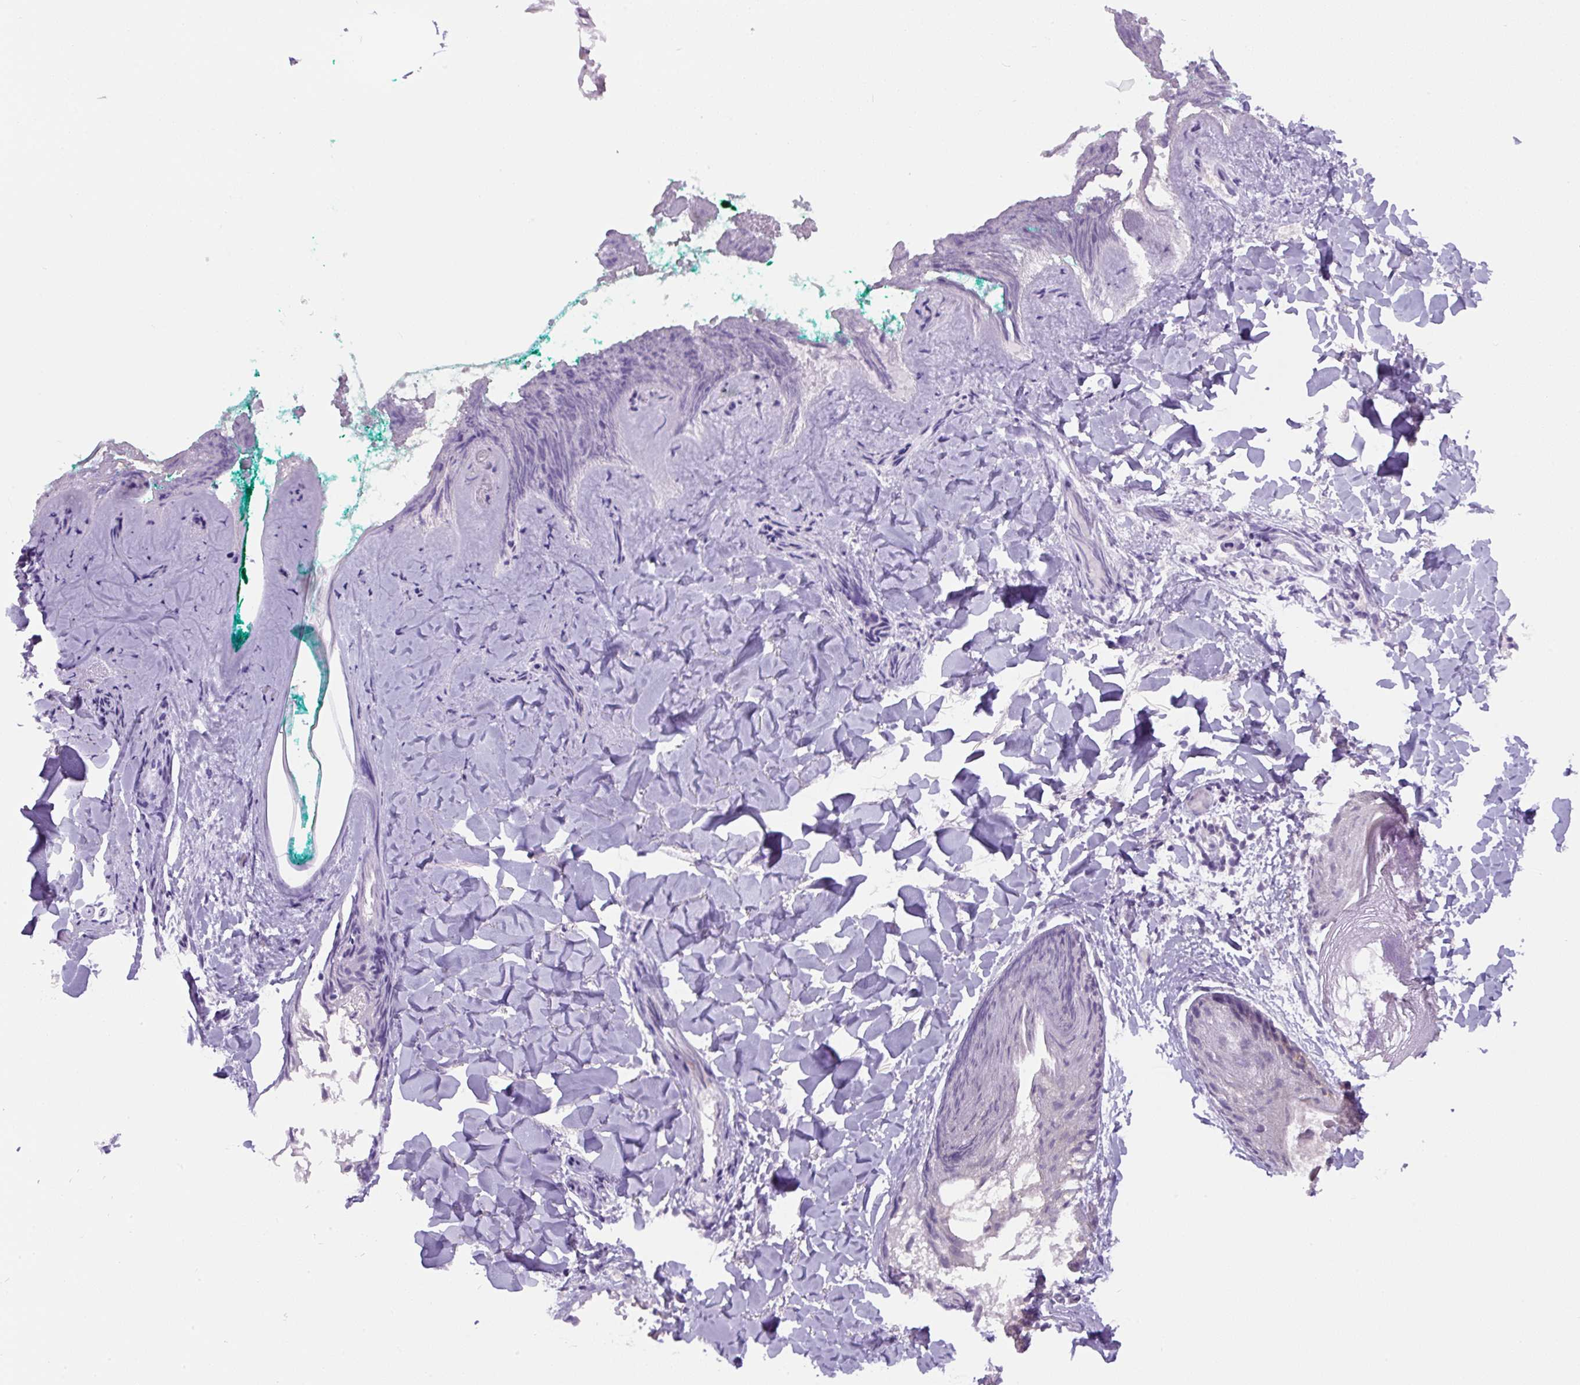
{"staining": {"intensity": "negative", "quantity": "none", "location": "none"}, "tissue": "skin", "cell_type": "Fibroblasts", "image_type": "normal", "snomed": [{"axis": "morphology", "description": "Normal tissue, NOS"}, {"axis": "topography", "description": "Skin"}], "caption": "Immunohistochemistry (IHC) histopathology image of benign skin: human skin stained with DAB (3,3'-diaminobenzidine) demonstrates no significant protein positivity in fibroblasts. The staining was performed using DAB to visualize the protein expression in brown, while the nuclei were stained in blue with hematoxylin (Magnification: 20x).", "gene": "RYBP", "patient": {"sex": "male", "age": 16}}